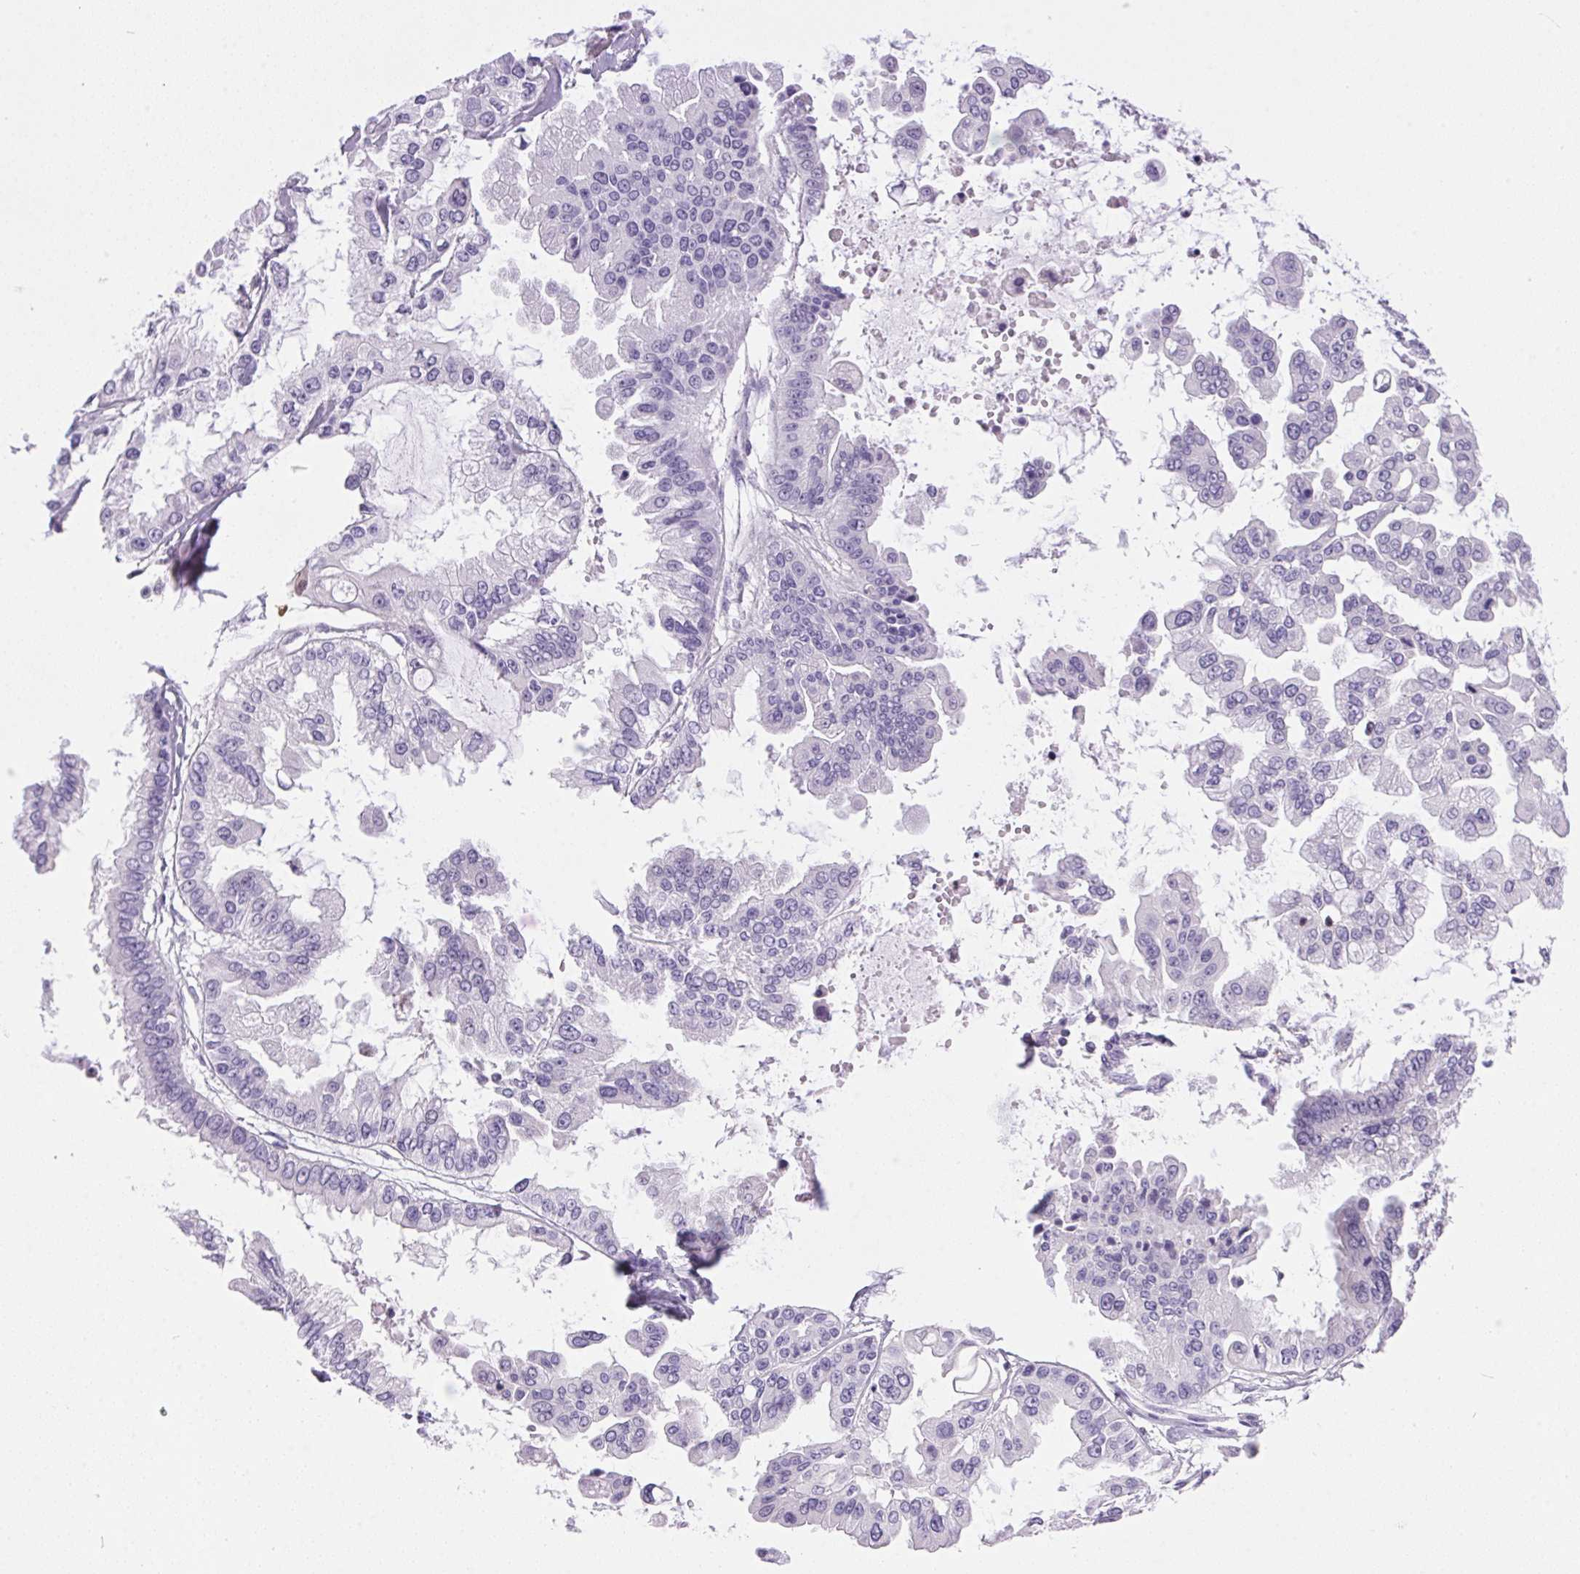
{"staining": {"intensity": "negative", "quantity": "none", "location": "none"}, "tissue": "ovarian cancer", "cell_type": "Tumor cells", "image_type": "cancer", "snomed": [{"axis": "morphology", "description": "Cystadenocarcinoma, serous, NOS"}, {"axis": "topography", "description": "Ovary"}], "caption": "High magnification brightfield microscopy of ovarian cancer (serous cystadenocarcinoma) stained with DAB (3,3'-diaminobenzidine) (brown) and counterstained with hematoxylin (blue): tumor cells show no significant staining.", "gene": "S100A2", "patient": {"sex": "female", "age": 56}}